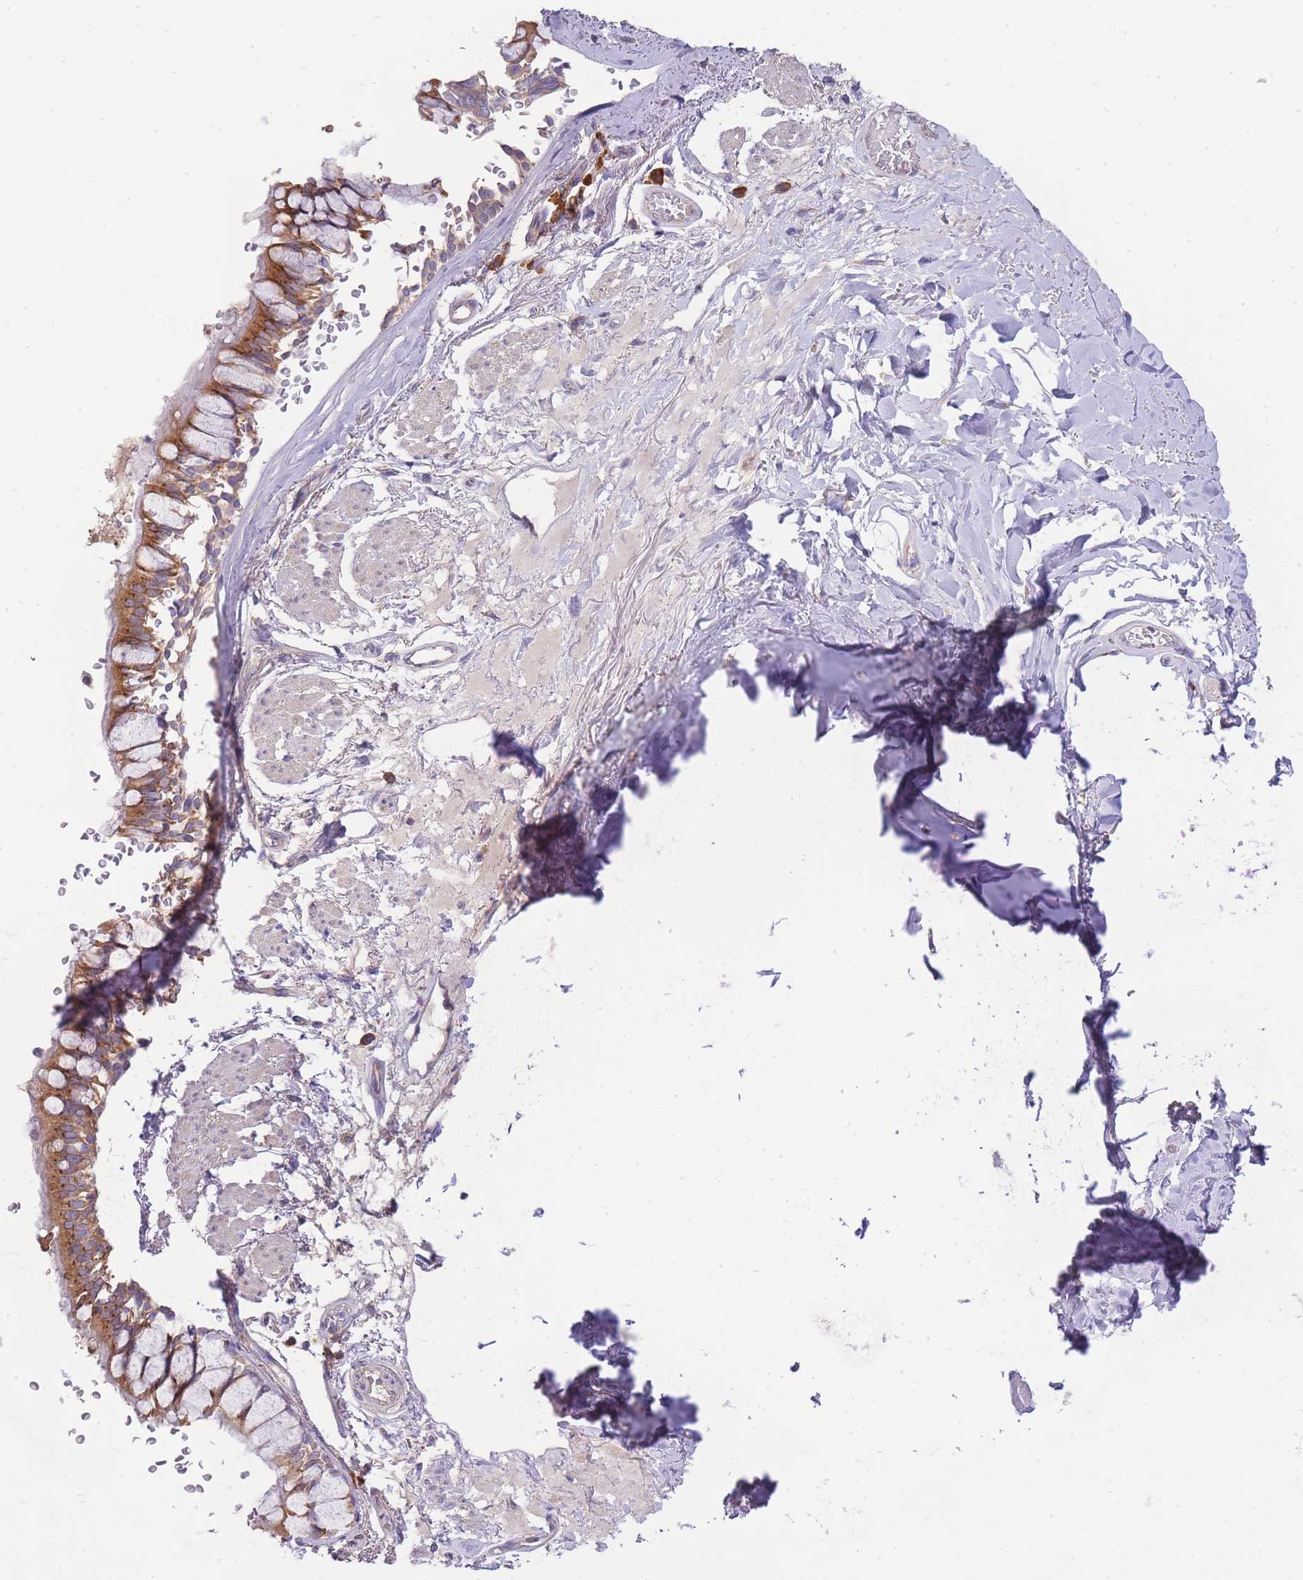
{"staining": {"intensity": "moderate", "quantity": ">75%", "location": "cytoplasmic/membranous"}, "tissue": "bronchus", "cell_type": "Respiratory epithelial cells", "image_type": "normal", "snomed": [{"axis": "morphology", "description": "Normal tissue, NOS"}, {"axis": "topography", "description": "Bronchus"}], "caption": "The micrograph exhibits immunohistochemical staining of unremarkable bronchus. There is moderate cytoplasmic/membranous staining is identified in about >75% of respiratory epithelial cells.", "gene": "BEX1", "patient": {"sex": "male", "age": 70}}